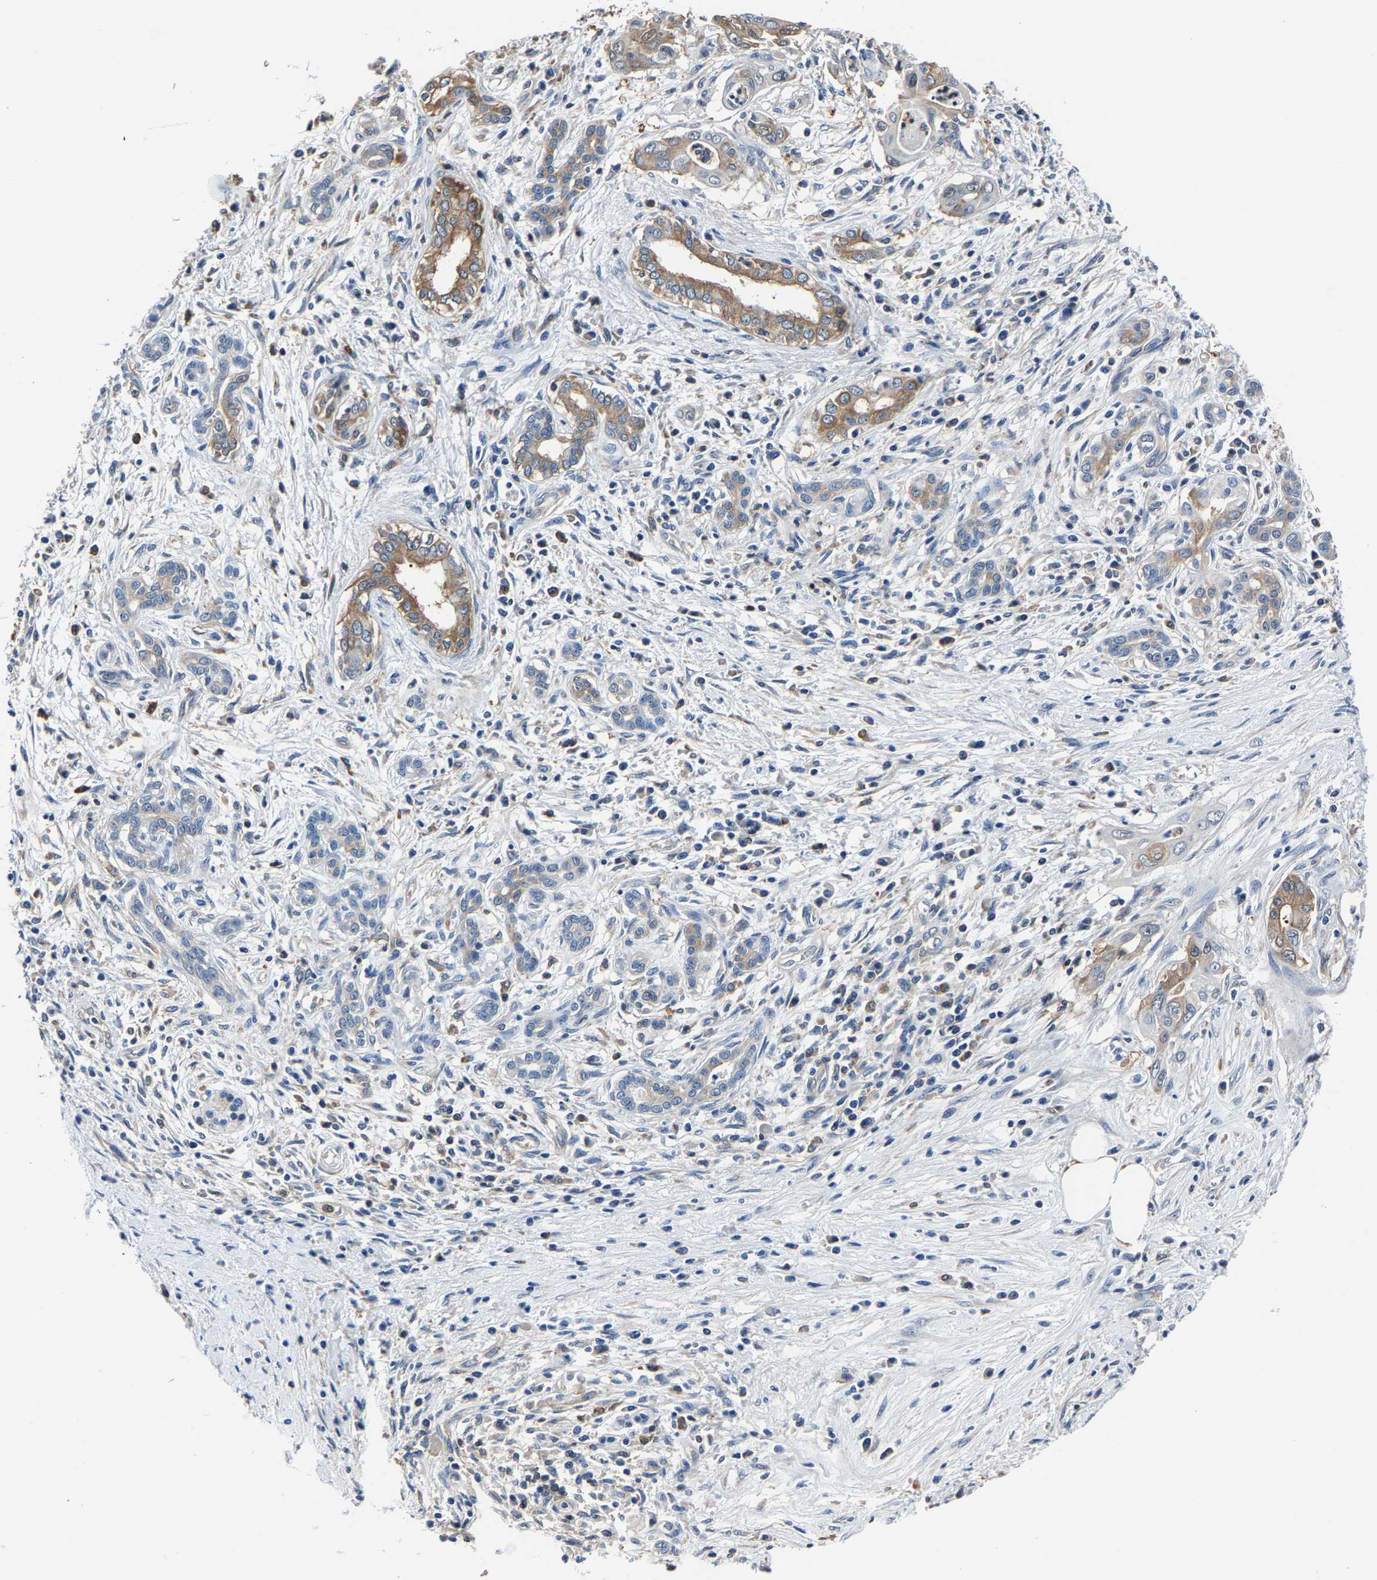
{"staining": {"intensity": "moderate", "quantity": ">75%", "location": "cytoplasmic/membranous"}, "tissue": "pancreatic cancer", "cell_type": "Tumor cells", "image_type": "cancer", "snomed": [{"axis": "morphology", "description": "Adenocarcinoma, NOS"}, {"axis": "topography", "description": "Pancreas"}], "caption": "Protein expression analysis of adenocarcinoma (pancreatic) displays moderate cytoplasmic/membranous staining in about >75% of tumor cells.", "gene": "ALDOB", "patient": {"sex": "male", "age": 58}}